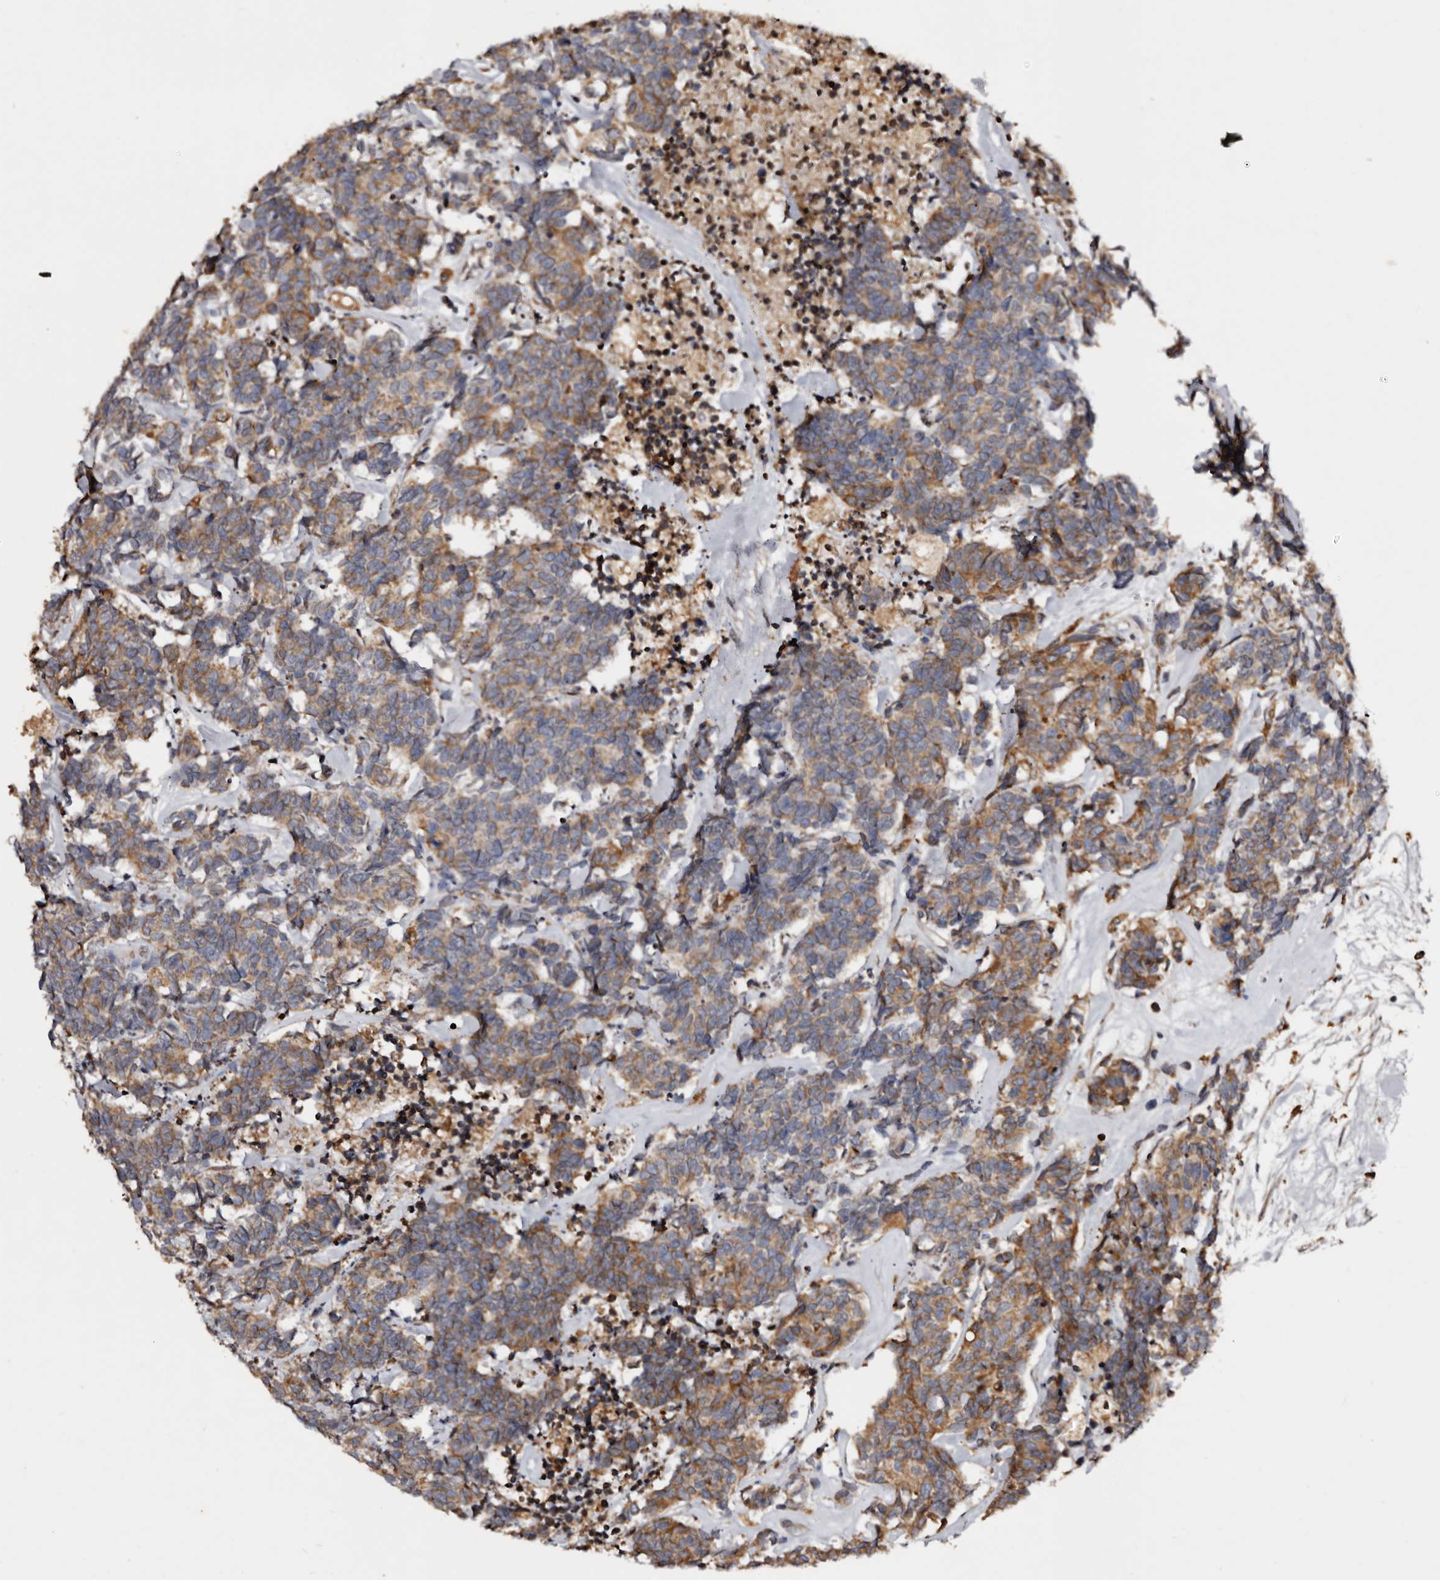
{"staining": {"intensity": "moderate", "quantity": ">75%", "location": "cytoplasmic/membranous"}, "tissue": "carcinoid", "cell_type": "Tumor cells", "image_type": "cancer", "snomed": [{"axis": "morphology", "description": "Carcinoma, NOS"}, {"axis": "morphology", "description": "Carcinoid, malignant, NOS"}, {"axis": "topography", "description": "Urinary bladder"}], "caption": "The histopathology image reveals staining of carcinoid, revealing moderate cytoplasmic/membranous protein positivity (brown color) within tumor cells.", "gene": "INKA2", "patient": {"sex": "male", "age": 57}}